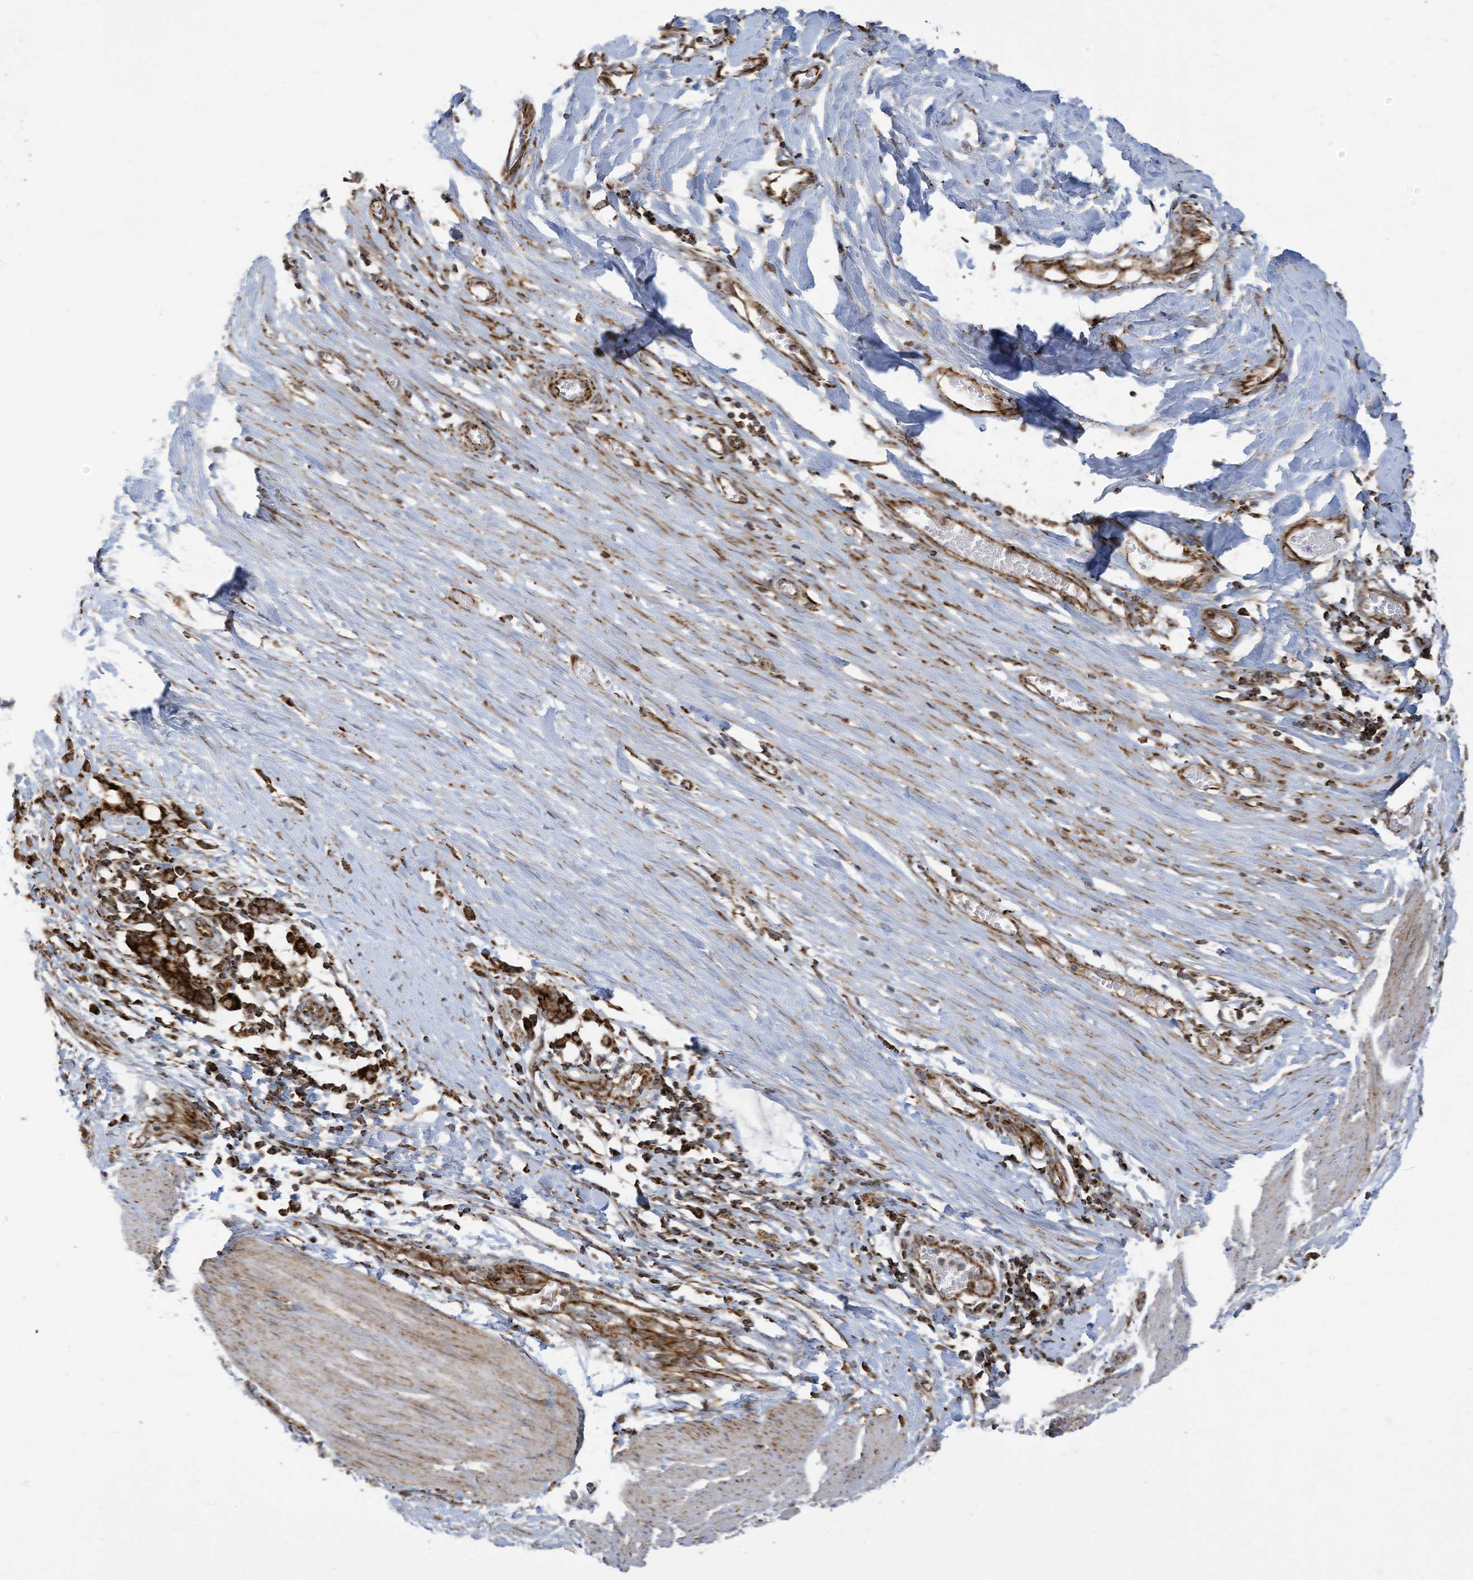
{"staining": {"intensity": "moderate", "quantity": "25%-75%", "location": "cytoplasmic/membranous"}, "tissue": "smooth muscle", "cell_type": "Smooth muscle cells", "image_type": "normal", "snomed": [{"axis": "morphology", "description": "Normal tissue, NOS"}, {"axis": "morphology", "description": "Adenocarcinoma, NOS"}, {"axis": "topography", "description": "Colon"}, {"axis": "topography", "description": "Peripheral nerve tissue"}], "caption": "Unremarkable smooth muscle was stained to show a protein in brown. There is medium levels of moderate cytoplasmic/membranous staining in approximately 25%-75% of smooth muscle cells. (DAB (3,3'-diaminobenzidine) = brown stain, brightfield microscopy at high magnification).", "gene": "COX10", "patient": {"sex": "male", "age": 14}}